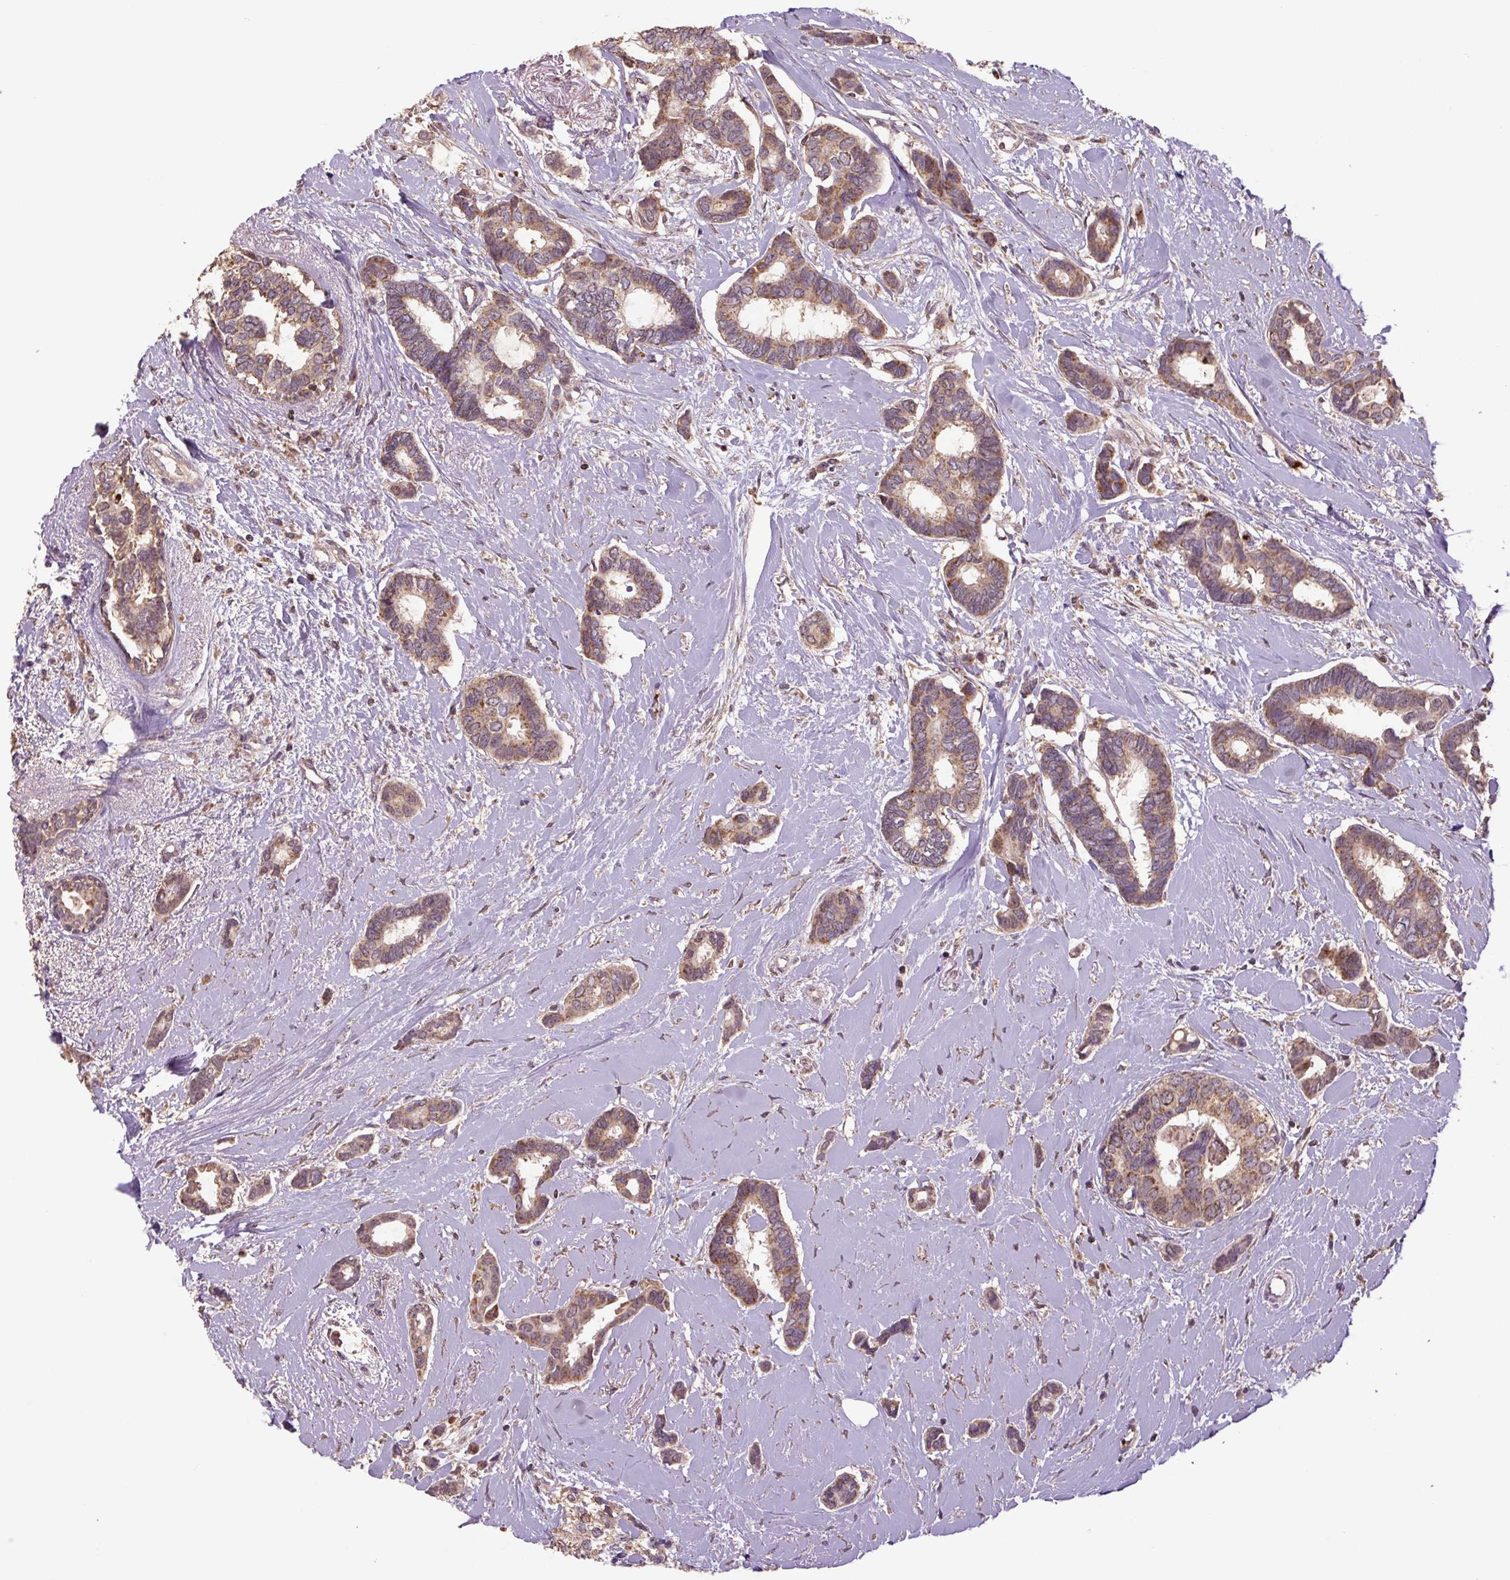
{"staining": {"intensity": "weak", "quantity": "25%-75%", "location": "cytoplasmic/membranous"}, "tissue": "breast cancer", "cell_type": "Tumor cells", "image_type": "cancer", "snomed": [{"axis": "morphology", "description": "Duct carcinoma"}, {"axis": "topography", "description": "Breast"}], "caption": "Breast invasive ductal carcinoma stained for a protein reveals weak cytoplasmic/membranous positivity in tumor cells. Nuclei are stained in blue.", "gene": "TMEM160", "patient": {"sex": "female", "age": 73}}